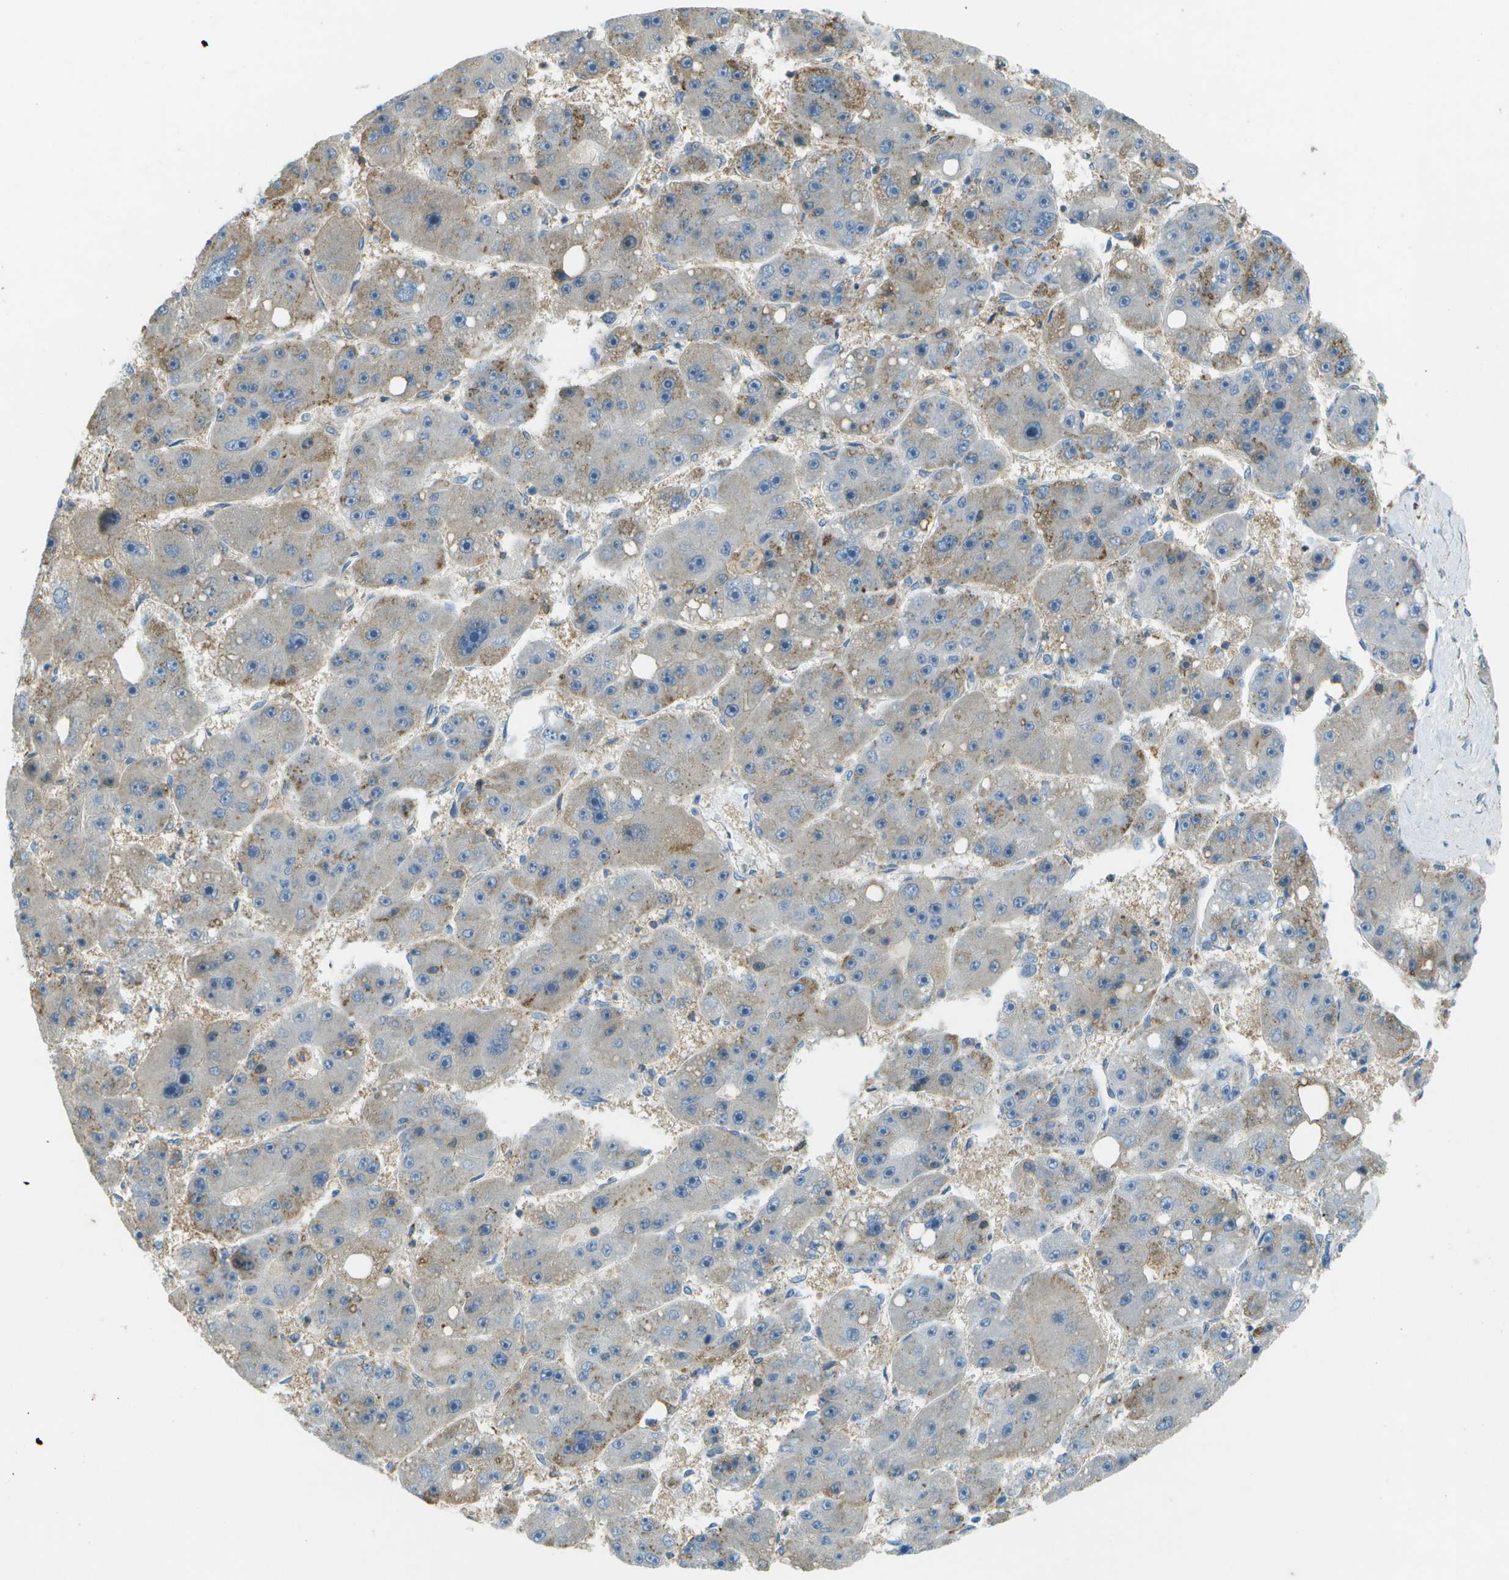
{"staining": {"intensity": "moderate", "quantity": "<25%", "location": "cytoplasmic/membranous"}, "tissue": "liver cancer", "cell_type": "Tumor cells", "image_type": "cancer", "snomed": [{"axis": "morphology", "description": "Carcinoma, Hepatocellular, NOS"}, {"axis": "topography", "description": "Liver"}], "caption": "Brown immunohistochemical staining in liver cancer reveals moderate cytoplasmic/membranous expression in approximately <25% of tumor cells. The staining was performed using DAB to visualize the protein expression in brown, while the nuclei were stained in blue with hematoxylin (Magnification: 20x).", "gene": "LRRC66", "patient": {"sex": "female", "age": 61}}